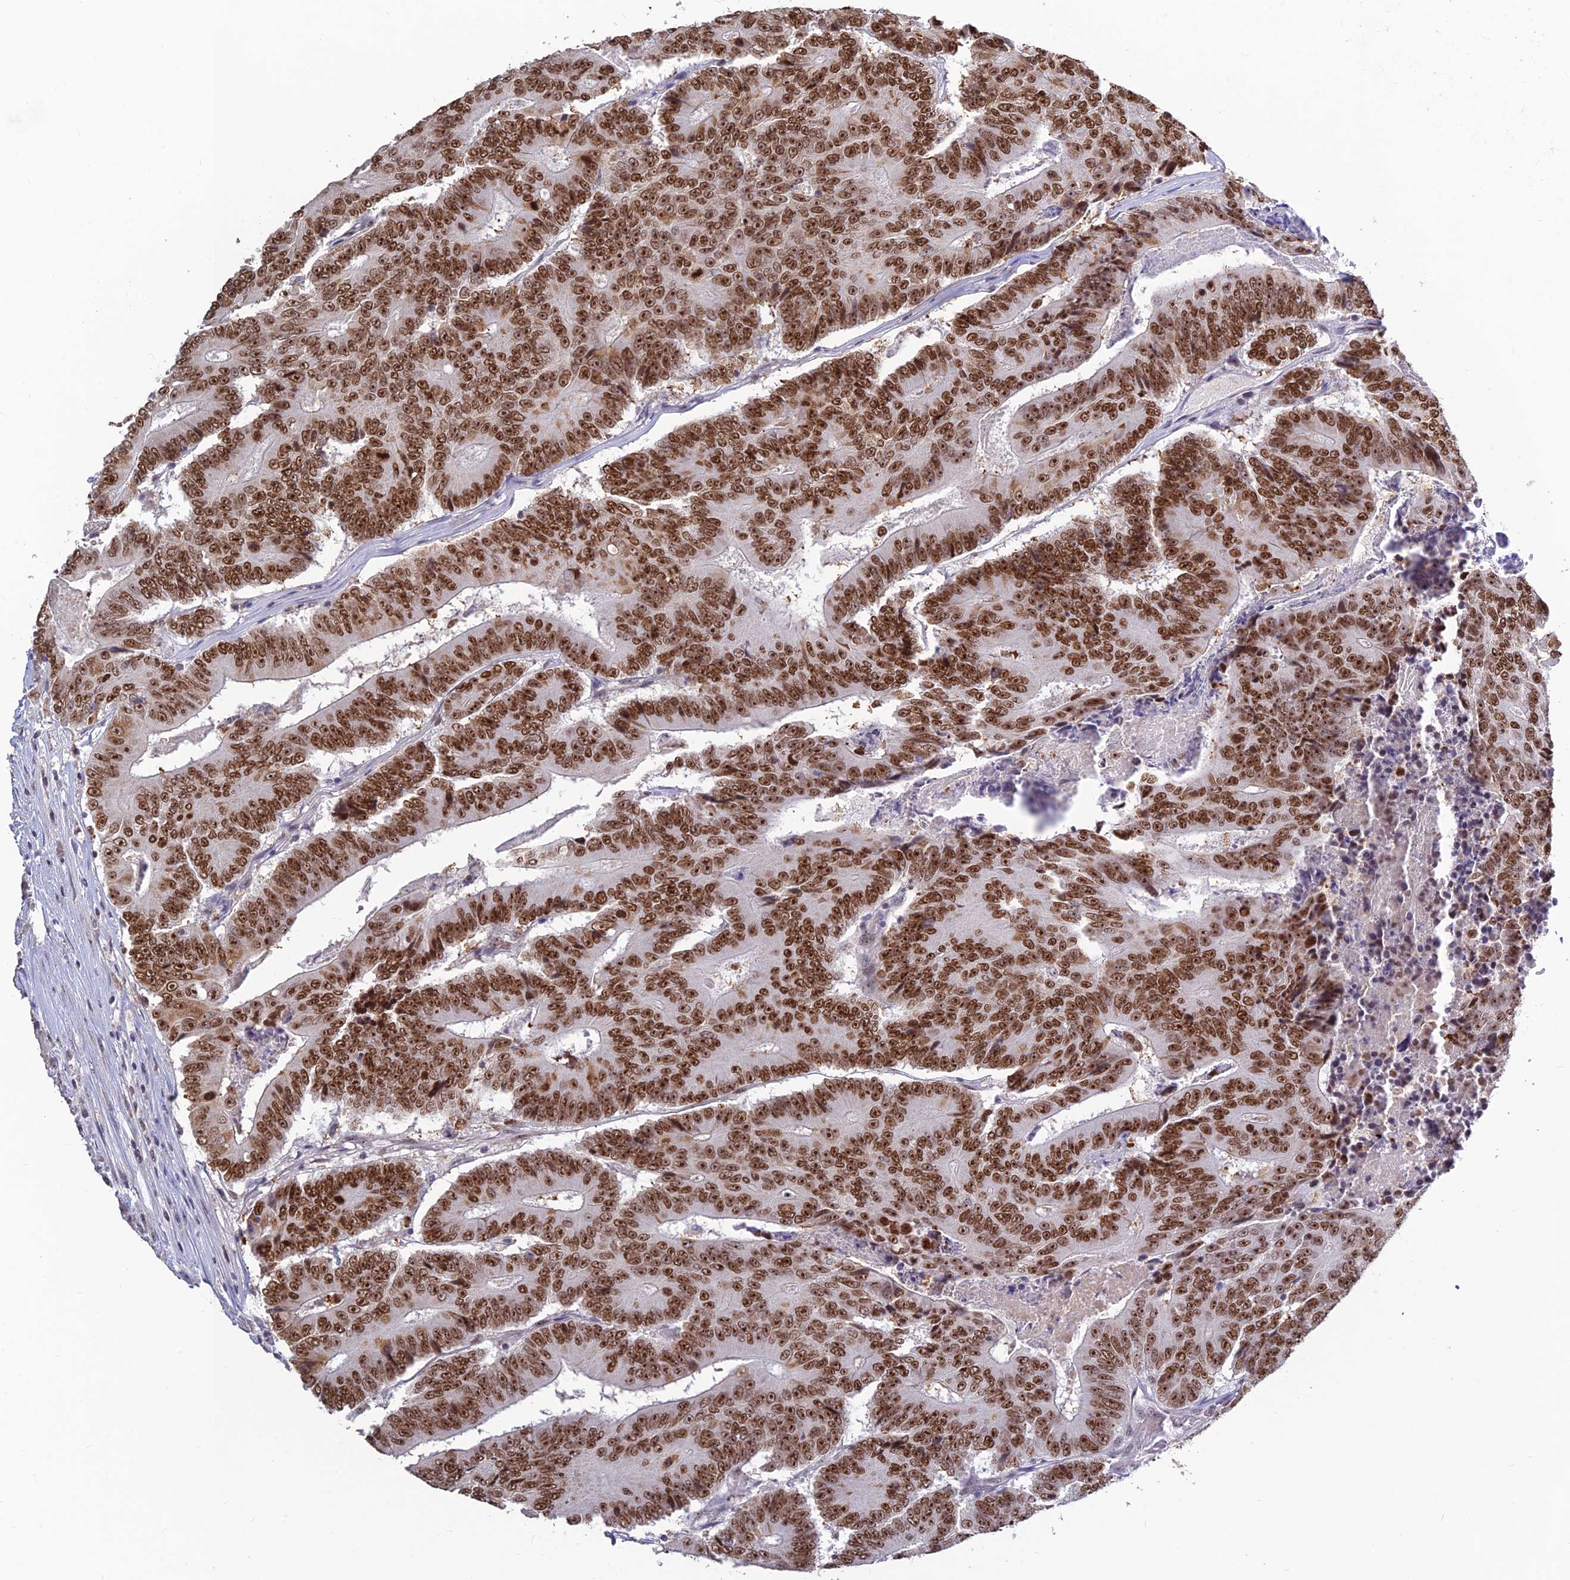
{"staining": {"intensity": "strong", "quantity": ">75%", "location": "nuclear"}, "tissue": "colorectal cancer", "cell_type": "Tumor cells", "image_type": "cancer", "snomed": [{"axis": "morphology", "description": "Adenocarcinoma, NOS"}, {"axis": "topography", "description": "Colon"}], "caption": "Colorectal cancer stained for a protein (brown) reveals strong nuclear positive expression in about >75% of tumor cells.", "gene": "POLR1G", "patient": {"sex": "male", "age": 83}}